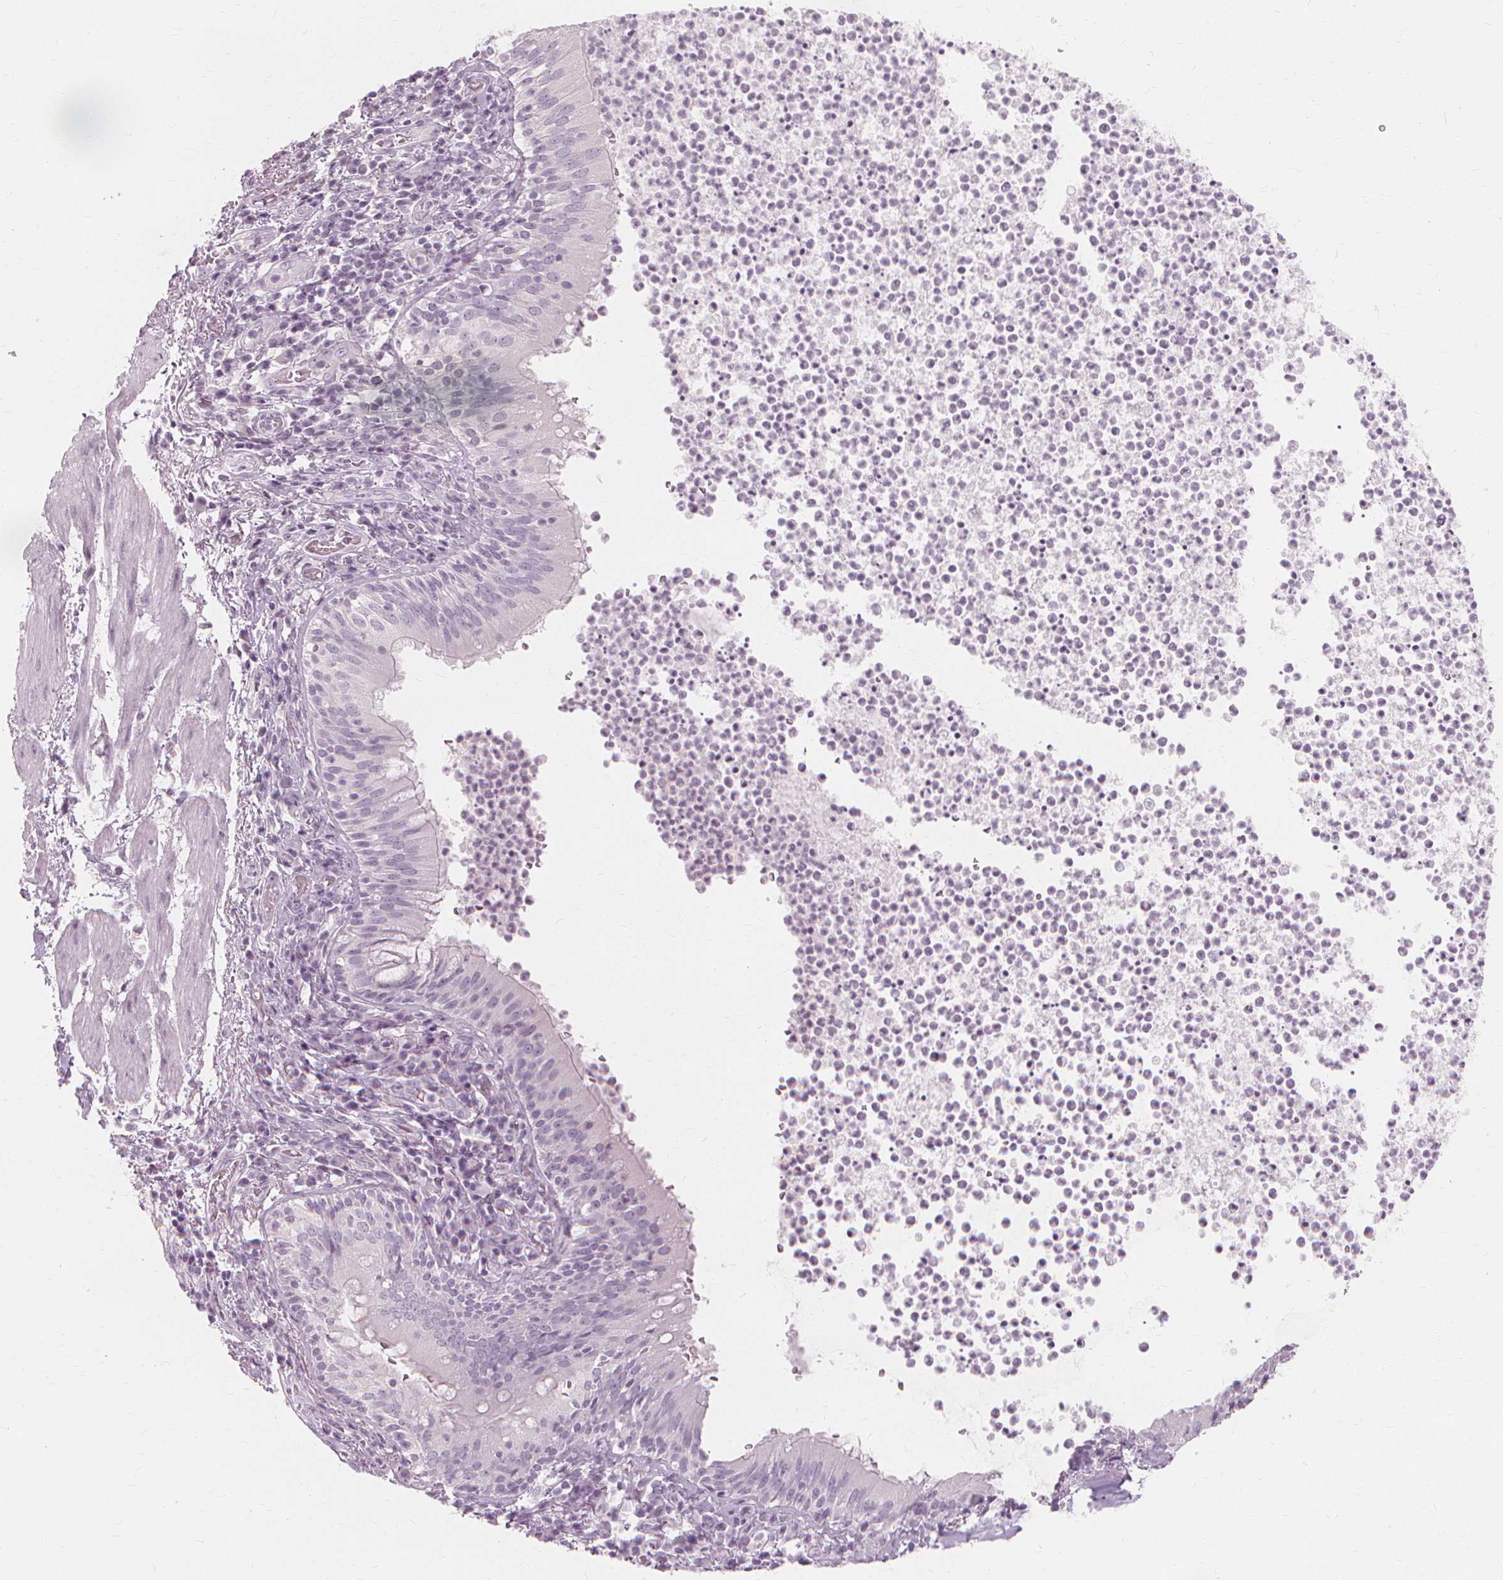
{"staining": {"intensity": "negative", "quantity": "none", "location": "none"}, "tissue": "bronchus", "cell_type": "Respiratory epithelial cells", "image_type": "normal", "snomed": [{"axis": "morphology", "description": "Normal tissue, NOS"}, {"axis": "topography", "description": "Lymph node"}, {"axis": "topography", "description": "Bronchus"}], "caption": "This is an immunohistochemistry image of normal bronchus. There is no expression in respiratory epithelial cells.", "gene": "MUC12", "patient": {"sex": "male", "age": 56}}